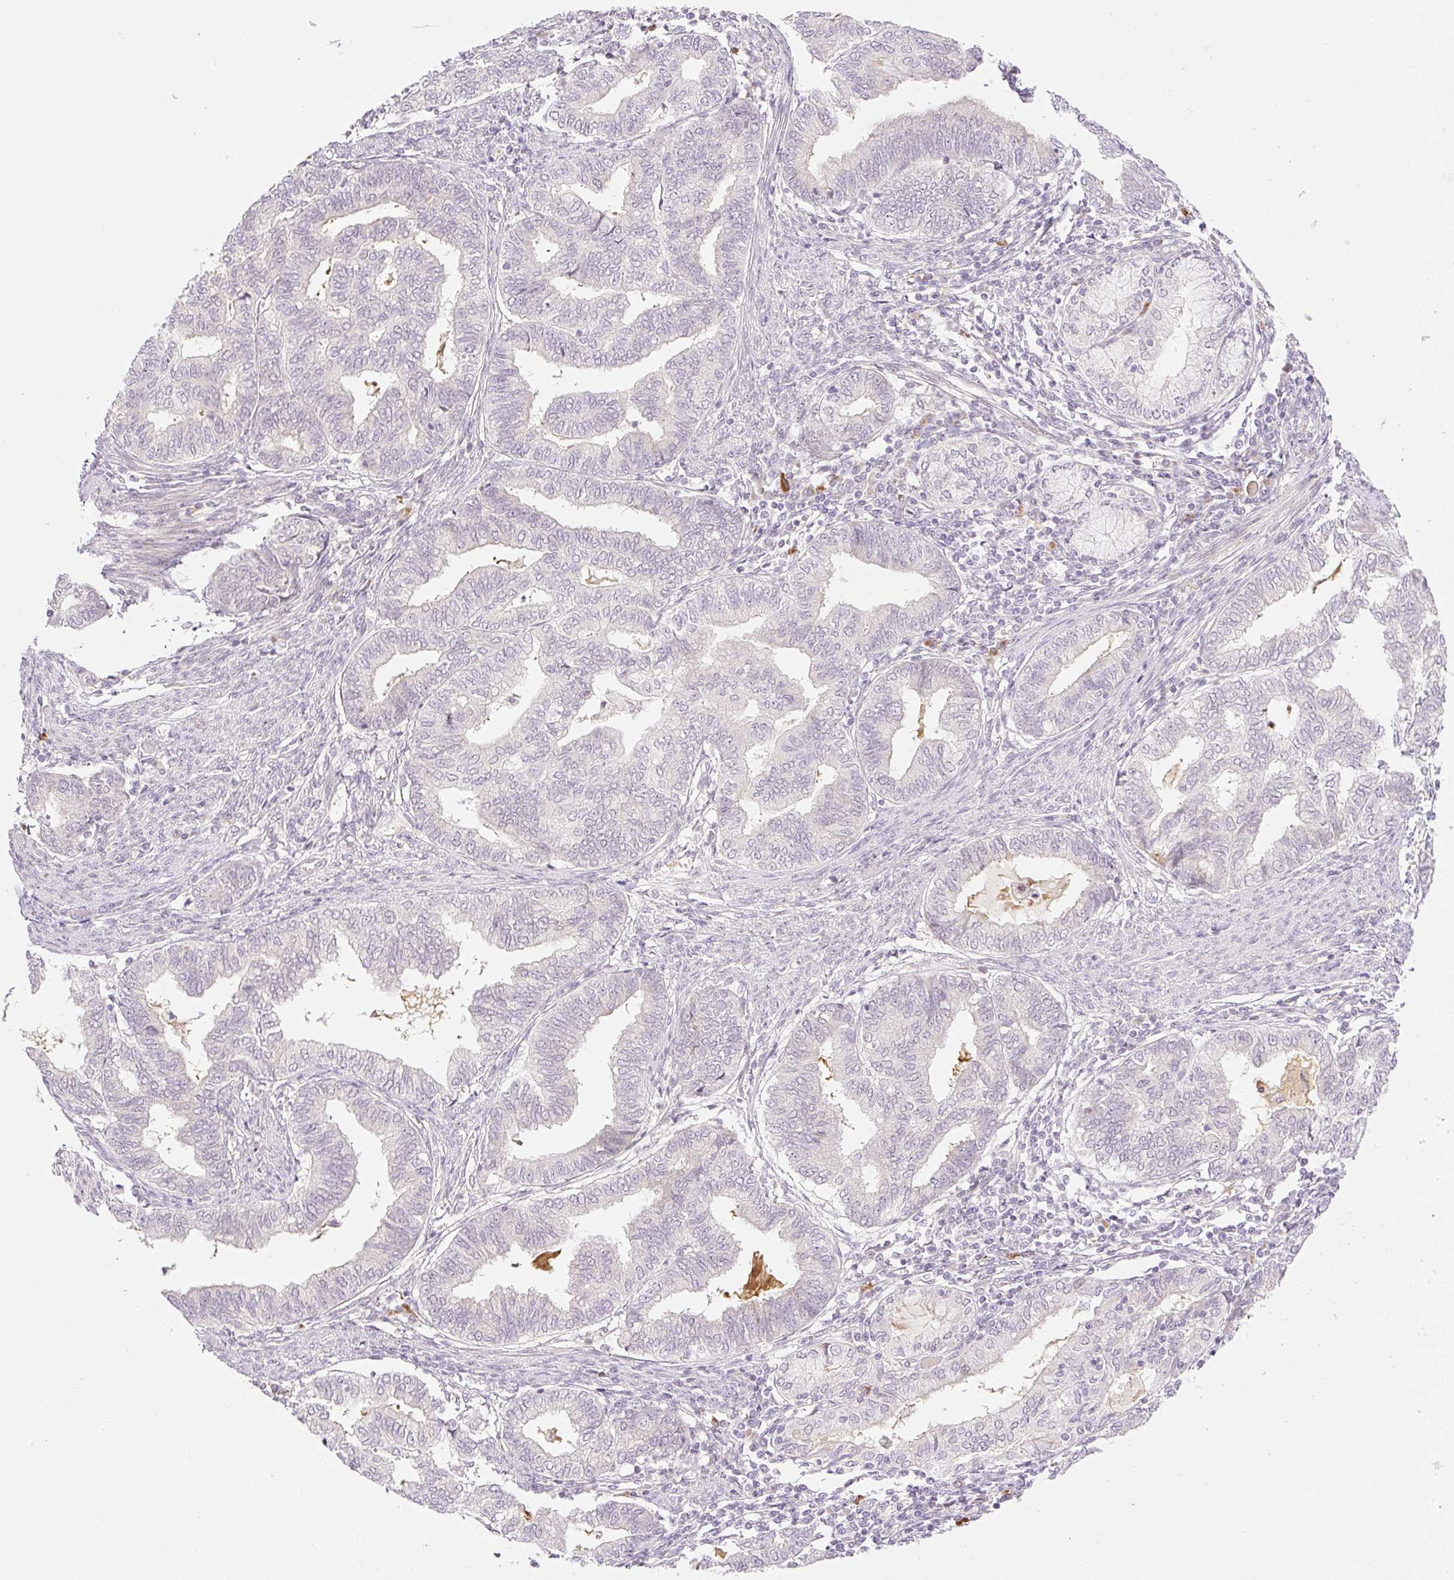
{"staining": {"intensity": "negative", "quantity": "none", "location": "none"}, "tissue": "endometrial cancer", "cell_type": "Tumor cells", "image_type": "cancer", "snomed": [{"axis": "morphology", "description": "Adenocarcinoma, NOS"}, {"axis": "topography", "description": "Endometrium"}], "caption": "Tumor cells are negative for protein expression in human endometrial adenocarcinoma. (DAB (3,3'-diaminobenzidine) immunohistochemistry visualized using brightfield microscopy, high magnification).", "gene": "AAR2", "patient": {"sex": "female", "age": 79}}